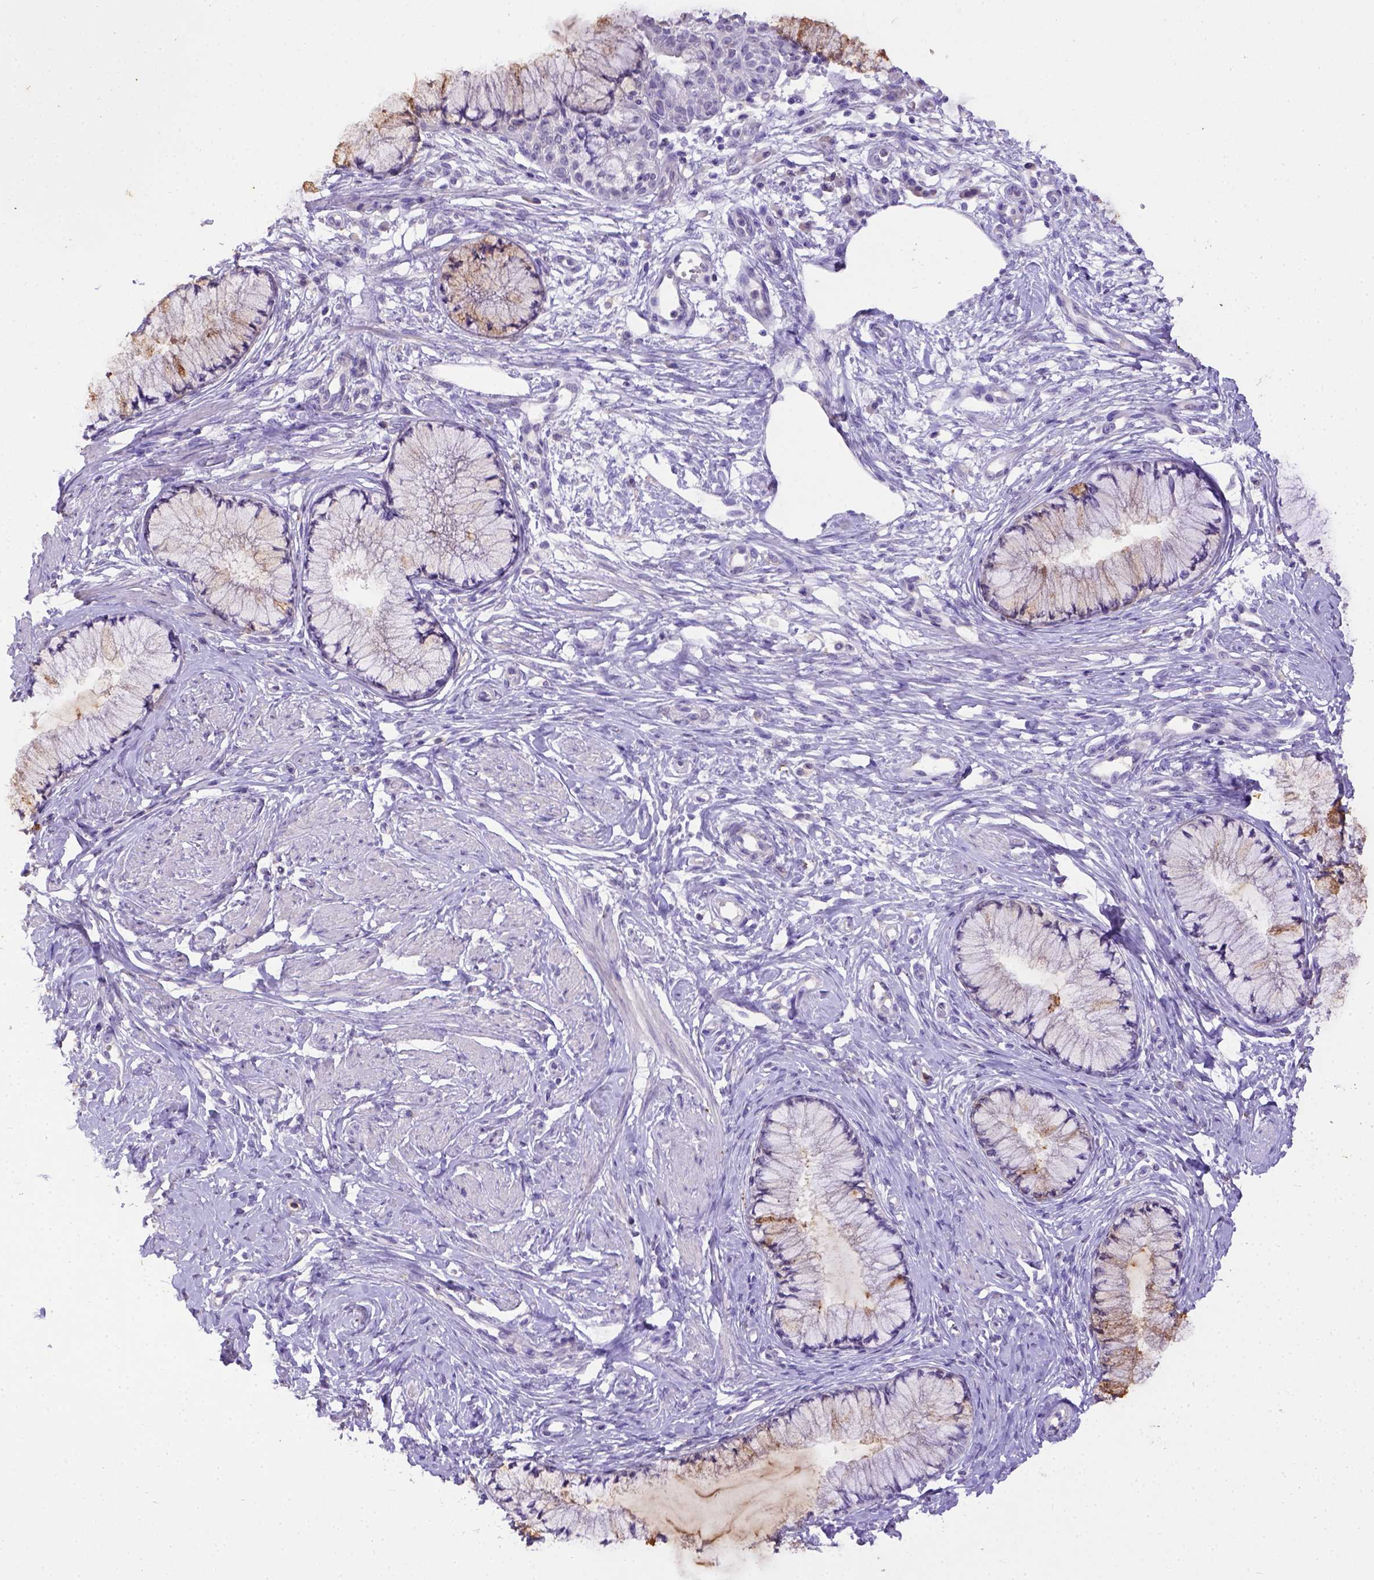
{"staining": {"intensity": "moderate", "quantity": "25%-75%", "location": "cytoplasmic/membranous"}, "tissue": "cervix", "cell_type": "Glandular cells", "image_type": "normal", "snomed": [{"axis": "morphology", "description": "Normal tissue, NOS"}, {"axis": "topography", "description": "Cervix"}], "caption": "Moderate cytoplasmic/membranous staining is appreciated in approximately 25%-75% of glandular cells in normal cervix.", "gene": "B3GAT1", "patient": {"sex": "female", "age": 37}}